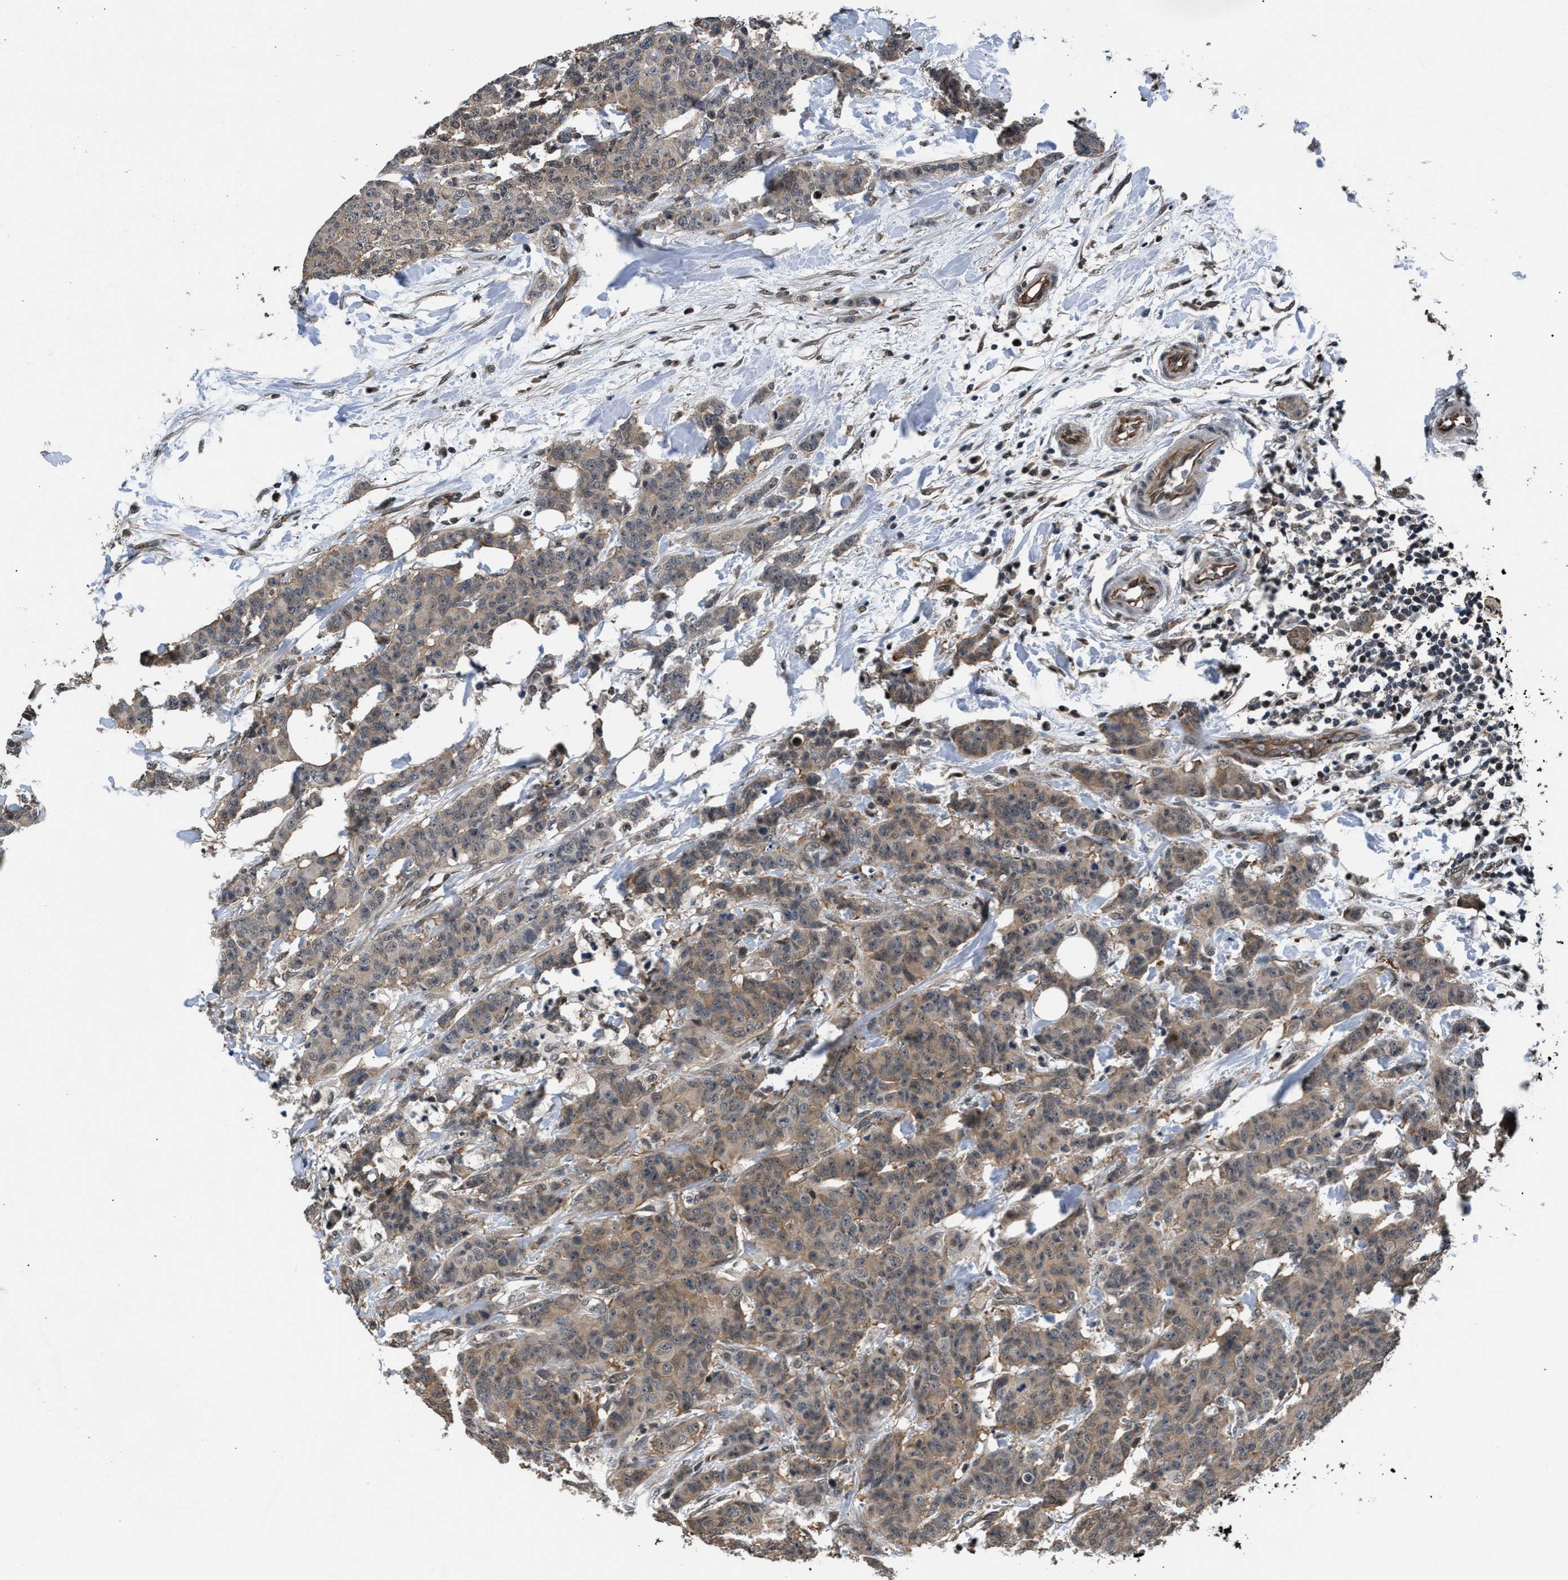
{"staining": {"intensity": "weak", "quantity": ">75%", "location": "cytoplasmic/membranous"}, "tissue": "breast cancer", "cell_type": "Tumor cells", "image_type": "cancer", "snomed": [{"axis": "morphology", "description": "Normal tissue, NOS"}, {"axis": "morphology", "description": "Duct carcinoma"}, {"axis": "topography", "description": "Breast"}], "caption": "There is low levels of weak cytoplasmic/membranous expression in tumor cells of breast invasive ductal carcinoma, as demonstrated by immunohistochemical staining (brown color).", "gene": "RBM33", "patient": {"sex": "female", "age": 40}}